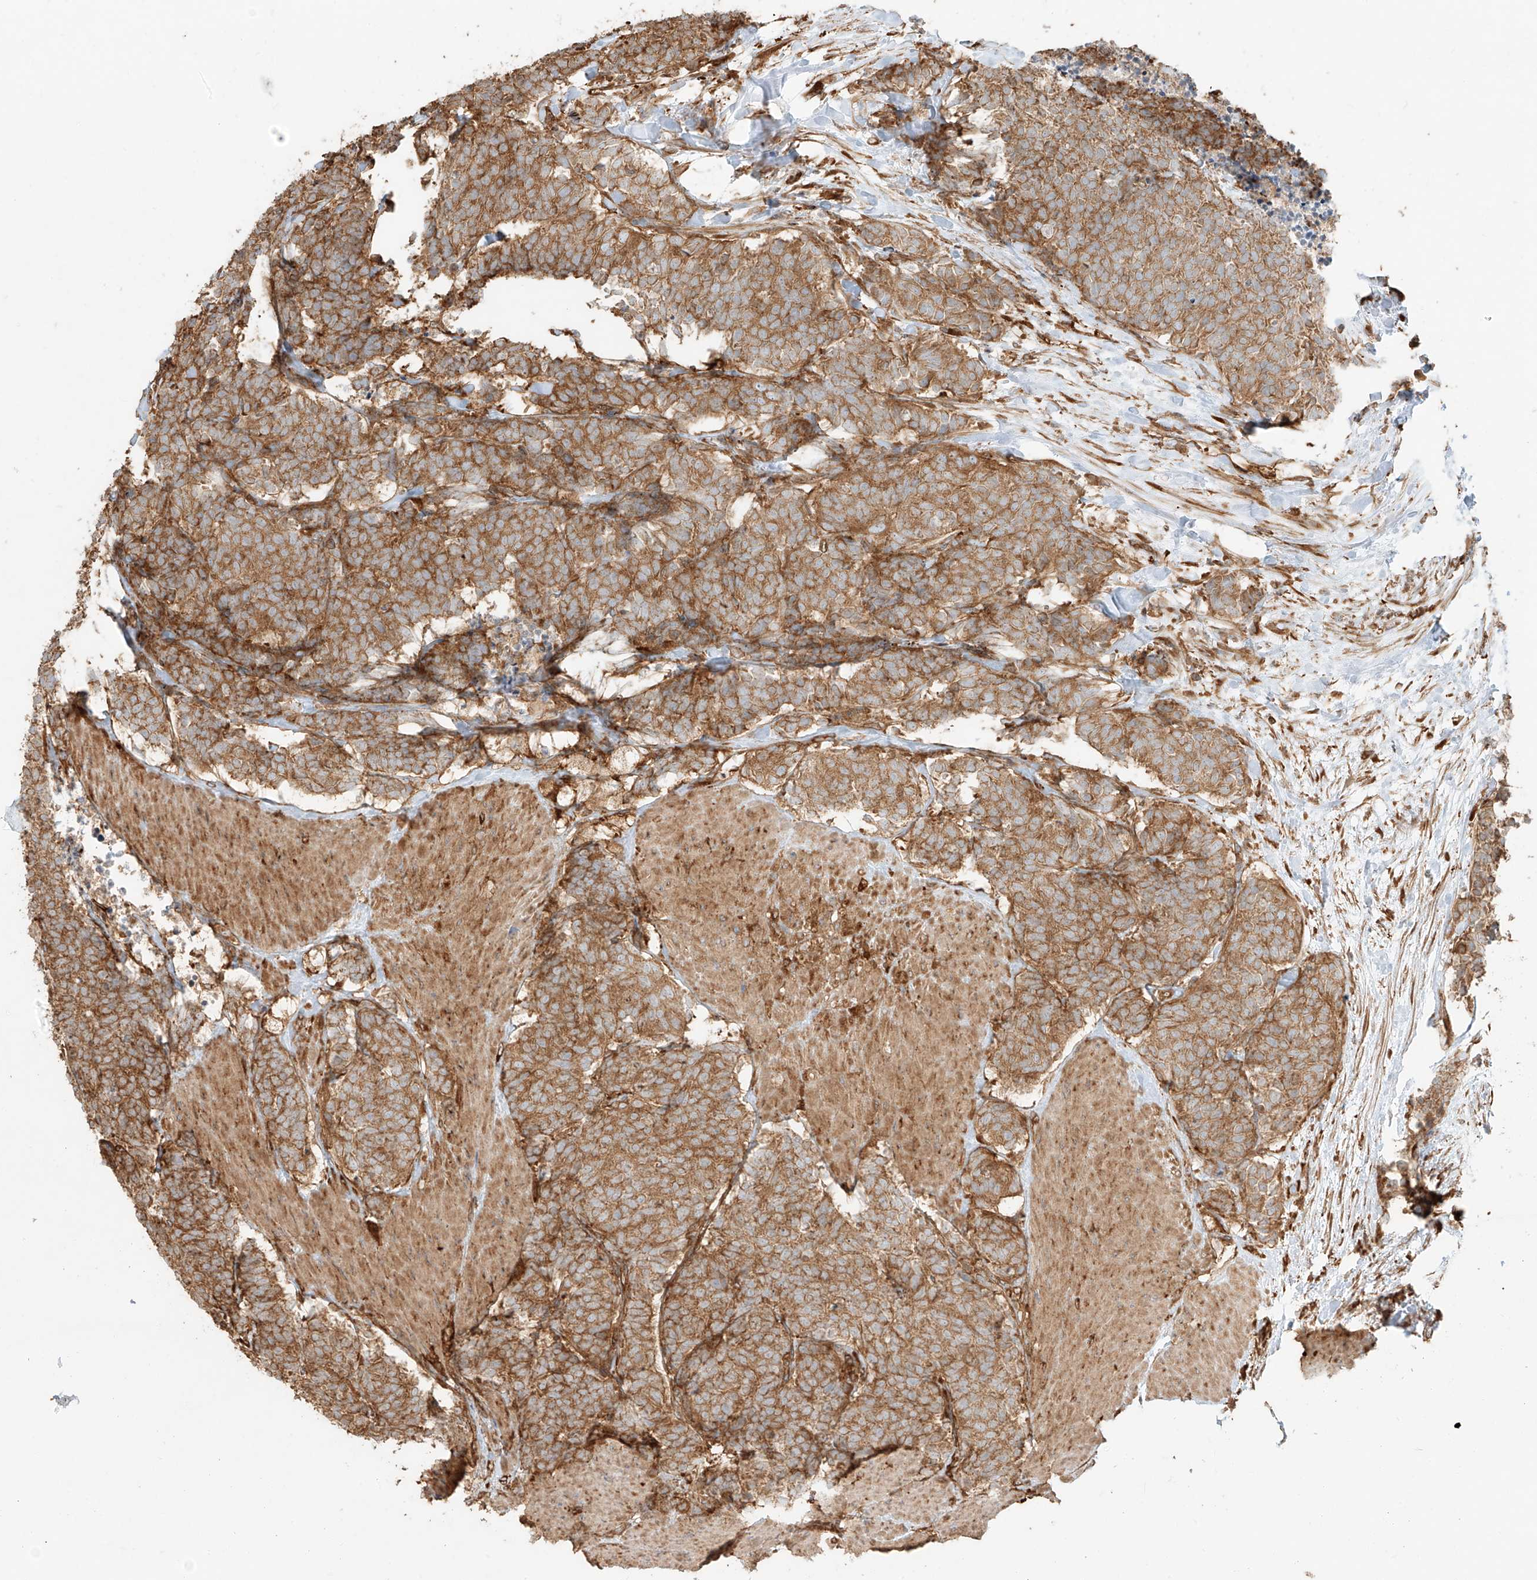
{"staining": {"intensity": "moderate", "quantity": ">75%", "location": "cytoplasmic/membranous"}, "tissue": "carcinoid", "cell_type": "Tumor cells", "image_type": "cancer", "snomed": [{"axis": "morphology", "description": "Carcinoma, NOS"}, {"axis": "morphology", "description": "Carcinoid, malignant, NOS"}, {"axis": "topography", "description": "Urinary bladder"}], "caption": "An IHC photomicrograph of neoplastic tissue is shown. Protein staining in brown highlights moderate cytoplasmic/membranous positivity in carcinoid (malignant) within tumor cells.", "gene": "SNX9", "patient": {"sex": "male", "age": 57}}